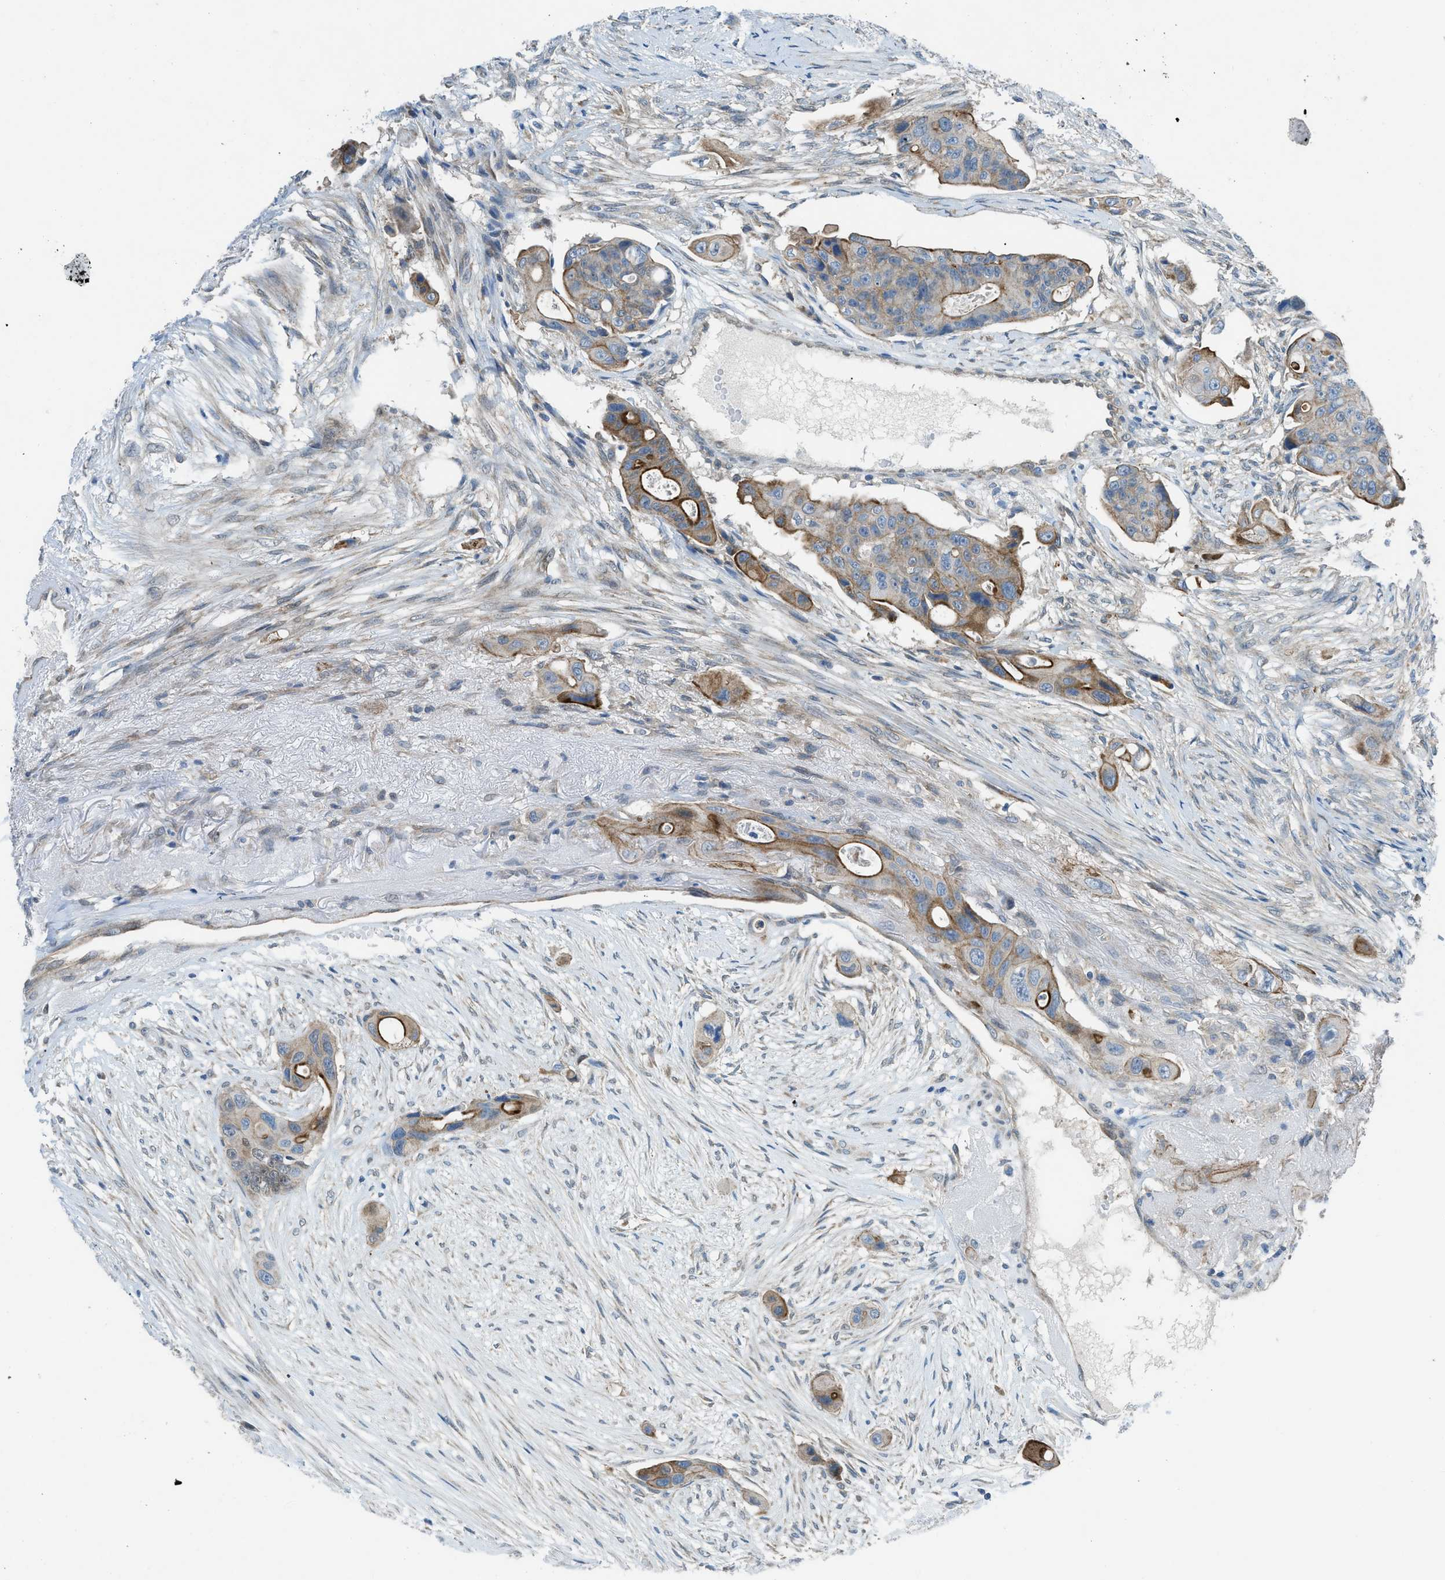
{"staining": {"intensity": "moderate", "quantity": "25%-75%", "location": "cytoplasmic/membranous"}, "tissue": "colorectal cancer", "cell_type": "Tumor cells", "image_type": "cancer", "snomed": [{"axis": "morphology", "description": "Adenocarcinoma, NOS"}, {"axis": "topography", "description": "Colon"}], "caption": "A histopathology image of human colorectal cancer (adenocarcinoma) stained for a protein displays moderate cytoplasmic/membranous brown staining in tumor cells. The staining was performed using DAB, with brown indicating positive protein expression. Nuclei are stained blue with hematoxylin.", "gene": "PRKN", "patient": {"sex": "female", "age": 57}}